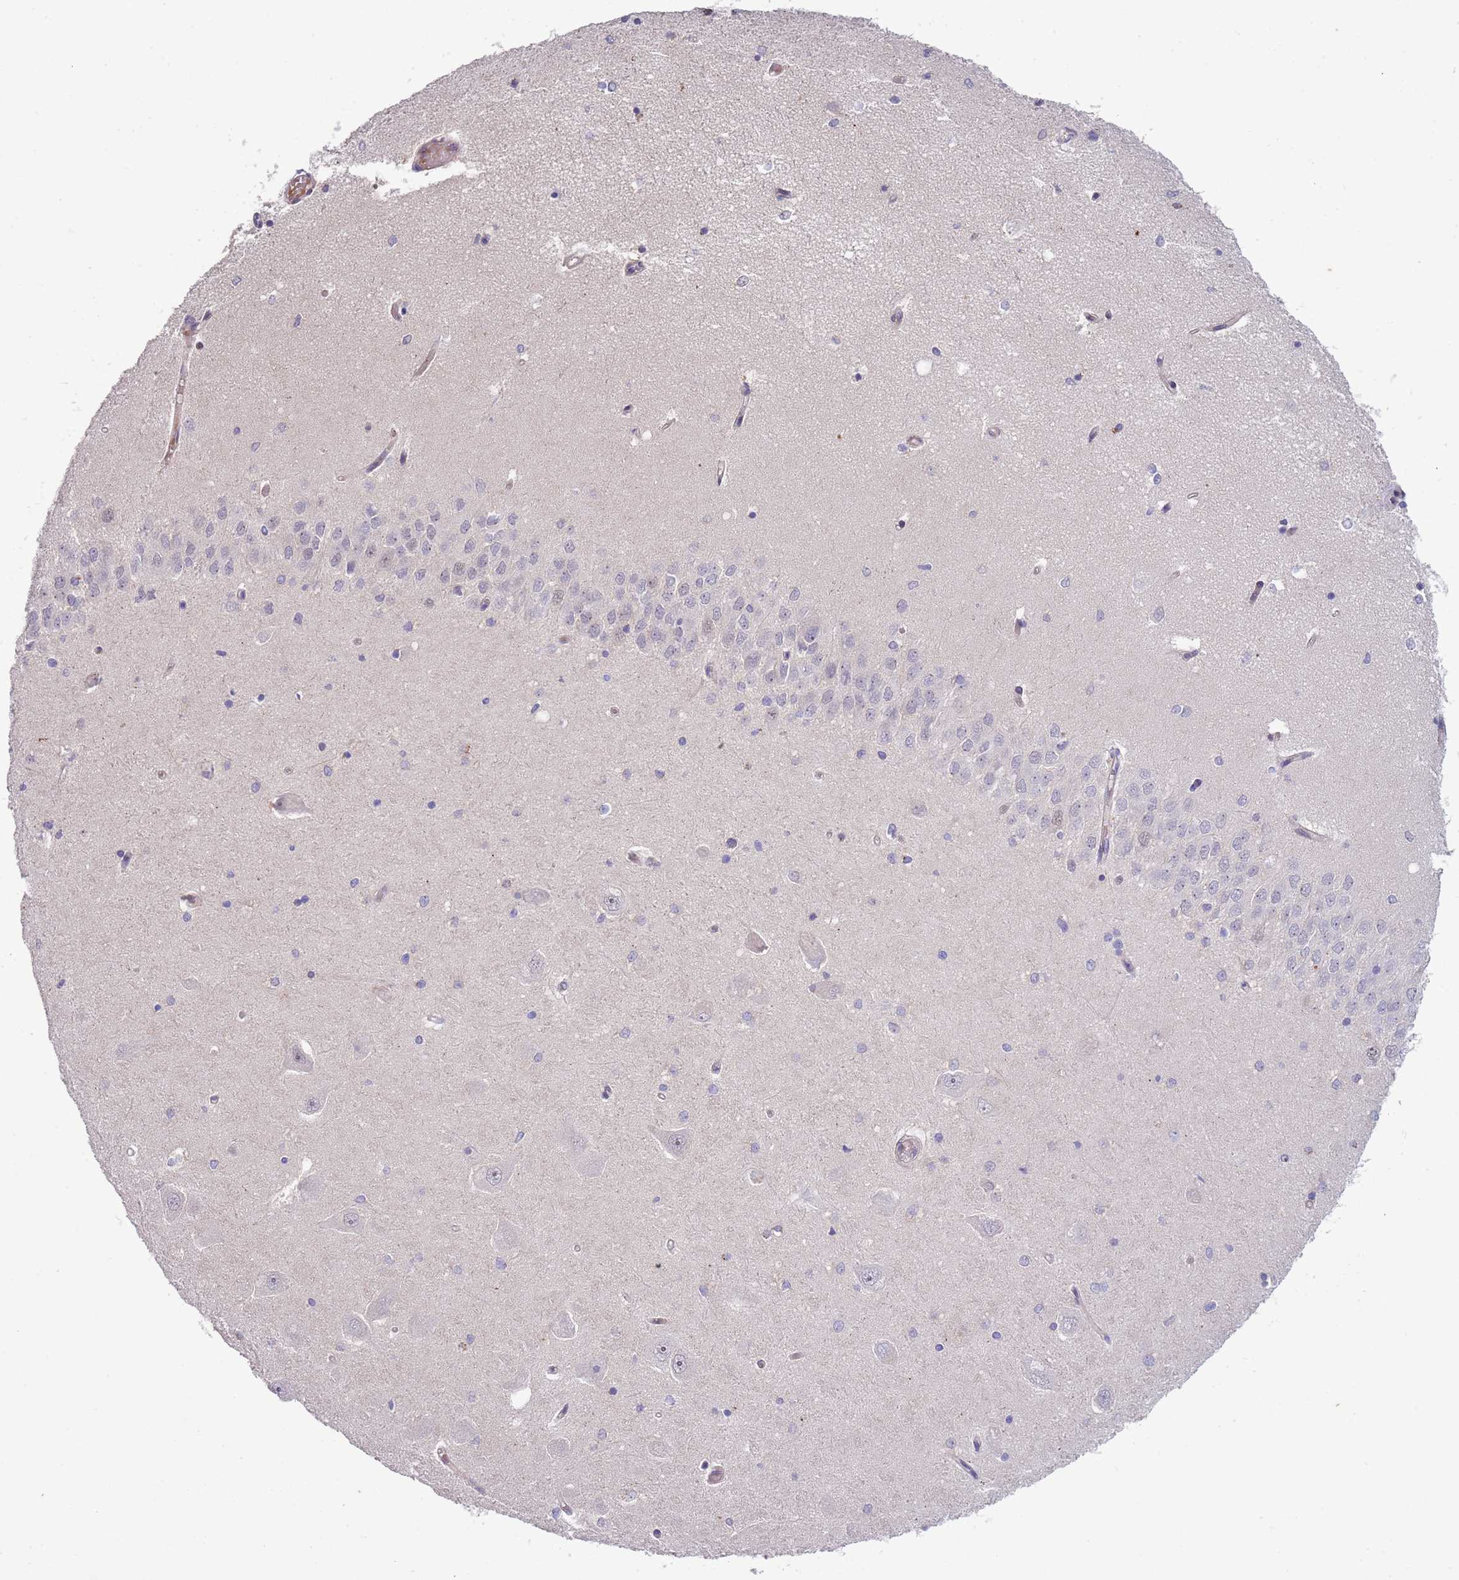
{"staining": {"intensity": "negative", "quantity": "none", "location": "none"}, "tissue": "hippocampus", "cell_type": "Glial cells", "image_type": "normal", "snomed": [{"axis": "morphology", "description": "Normal tissue, NOS"}, {"axis": "topography", "description": "Hippocampus"}], "caption": "The micrograph displays no significant positivity in glial cells of hippocampus. The staining was performed using DAB (3,3'-diaminobenzidine) to visualize the protein expression in brown, while the nuclei were stained in blue with hematoxylin (Magnification: 20x).", "gene": "ITGB6", "patient": {"sex": "male", "age": 45}}